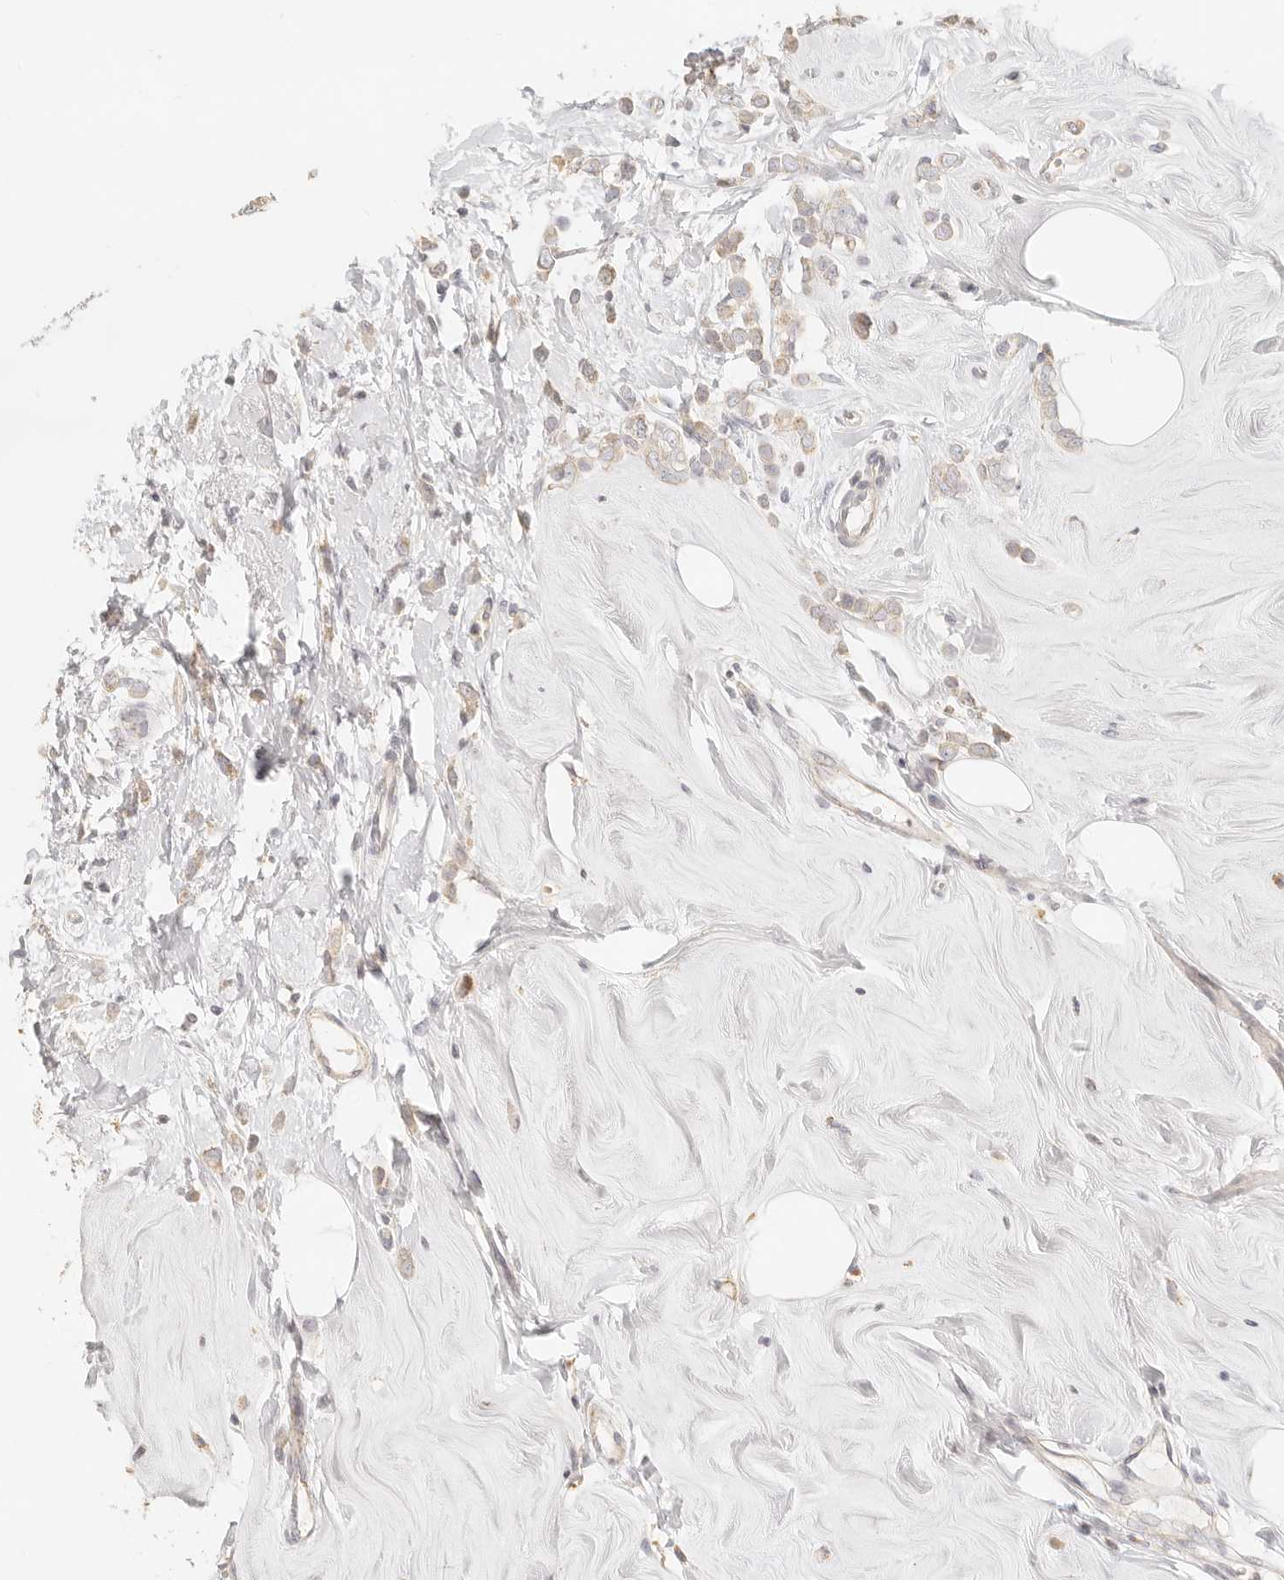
{"staining": {"intensity": "weak", "quantity": "25%-75%", "location": "cytoplasmic/membranous"}, "tissue": "breast cancer", "cell_type": "Tumor cells", "image_type": "cancer", "snomed": [{"axis": "morphology", "description": "Lobular carcinoma"}, {"axis": "topography", "description": "Breast"}], "caption": "Tumor cells show weak cytoplasmic/membranous staining in approximately 25%-75% of cells in breast cancer (lobular carcinoma). (Stains: DAB (3,3'-diaminobenzidine) in brown, nuclei in blue, Microscopy: brightfield microscopy at high magnification).", "gene": "CNMD", "patient": {"sex": "female", "age": 47}}